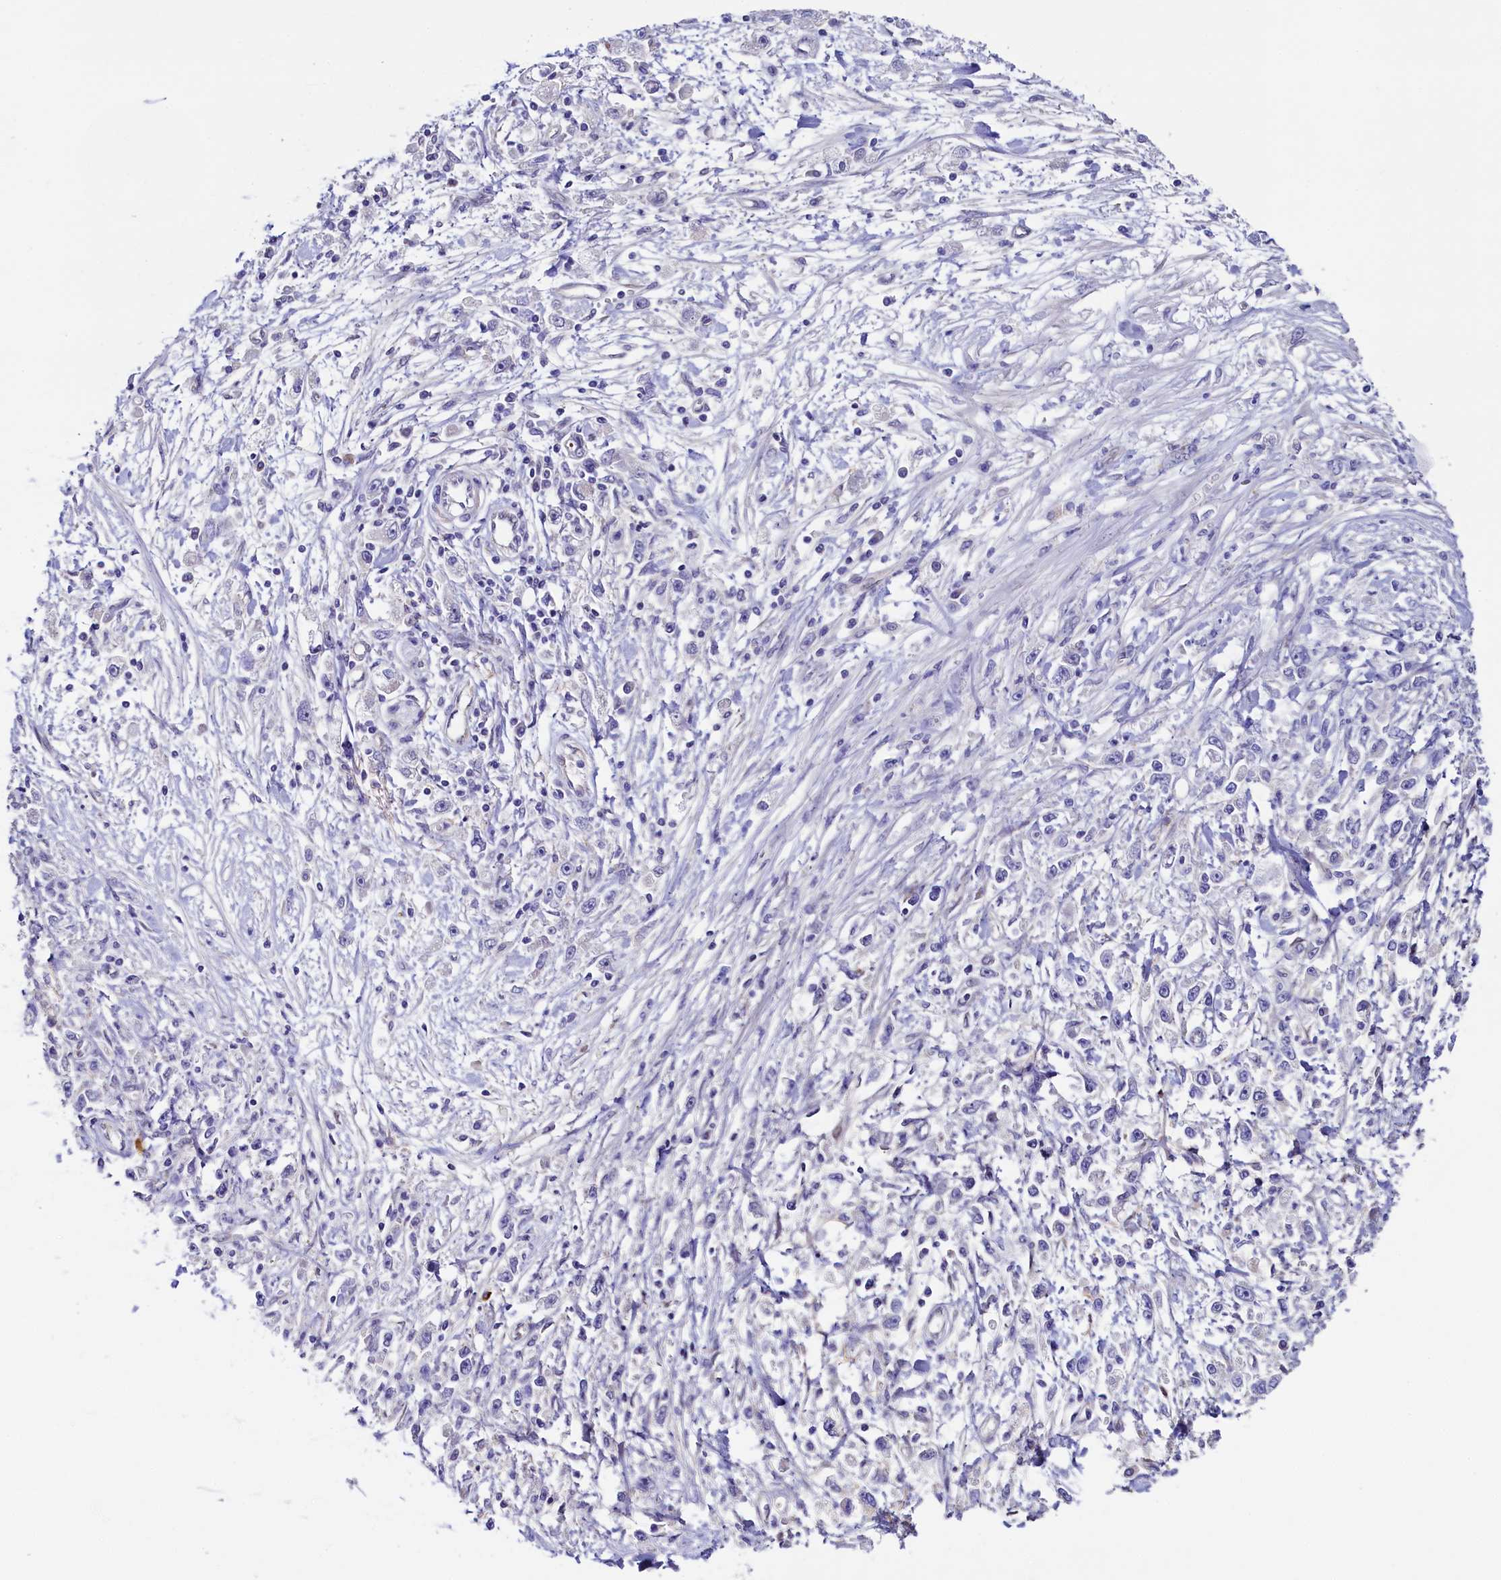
{"staining": {"intensity": "negative", "quantity": "none", "location": "none"}, "tissue": "stomach cancer", "cell_type": "Tumor cells", "image_type": "cancer", "snomed": [{"axis": "morphology", "description": "Adenocarcinoma, NOS"}, {"axis": "topography", "description": "Stomach"}], "caption": "This image is of adenocarcinoma (stomach) stained with IHC to label a protein in brown with the nuclei are counter-stained blue. There is no positivity in tumor cells.", "gene": "FLYWCH2", "patient": {"sex": "female", "age": 59}}